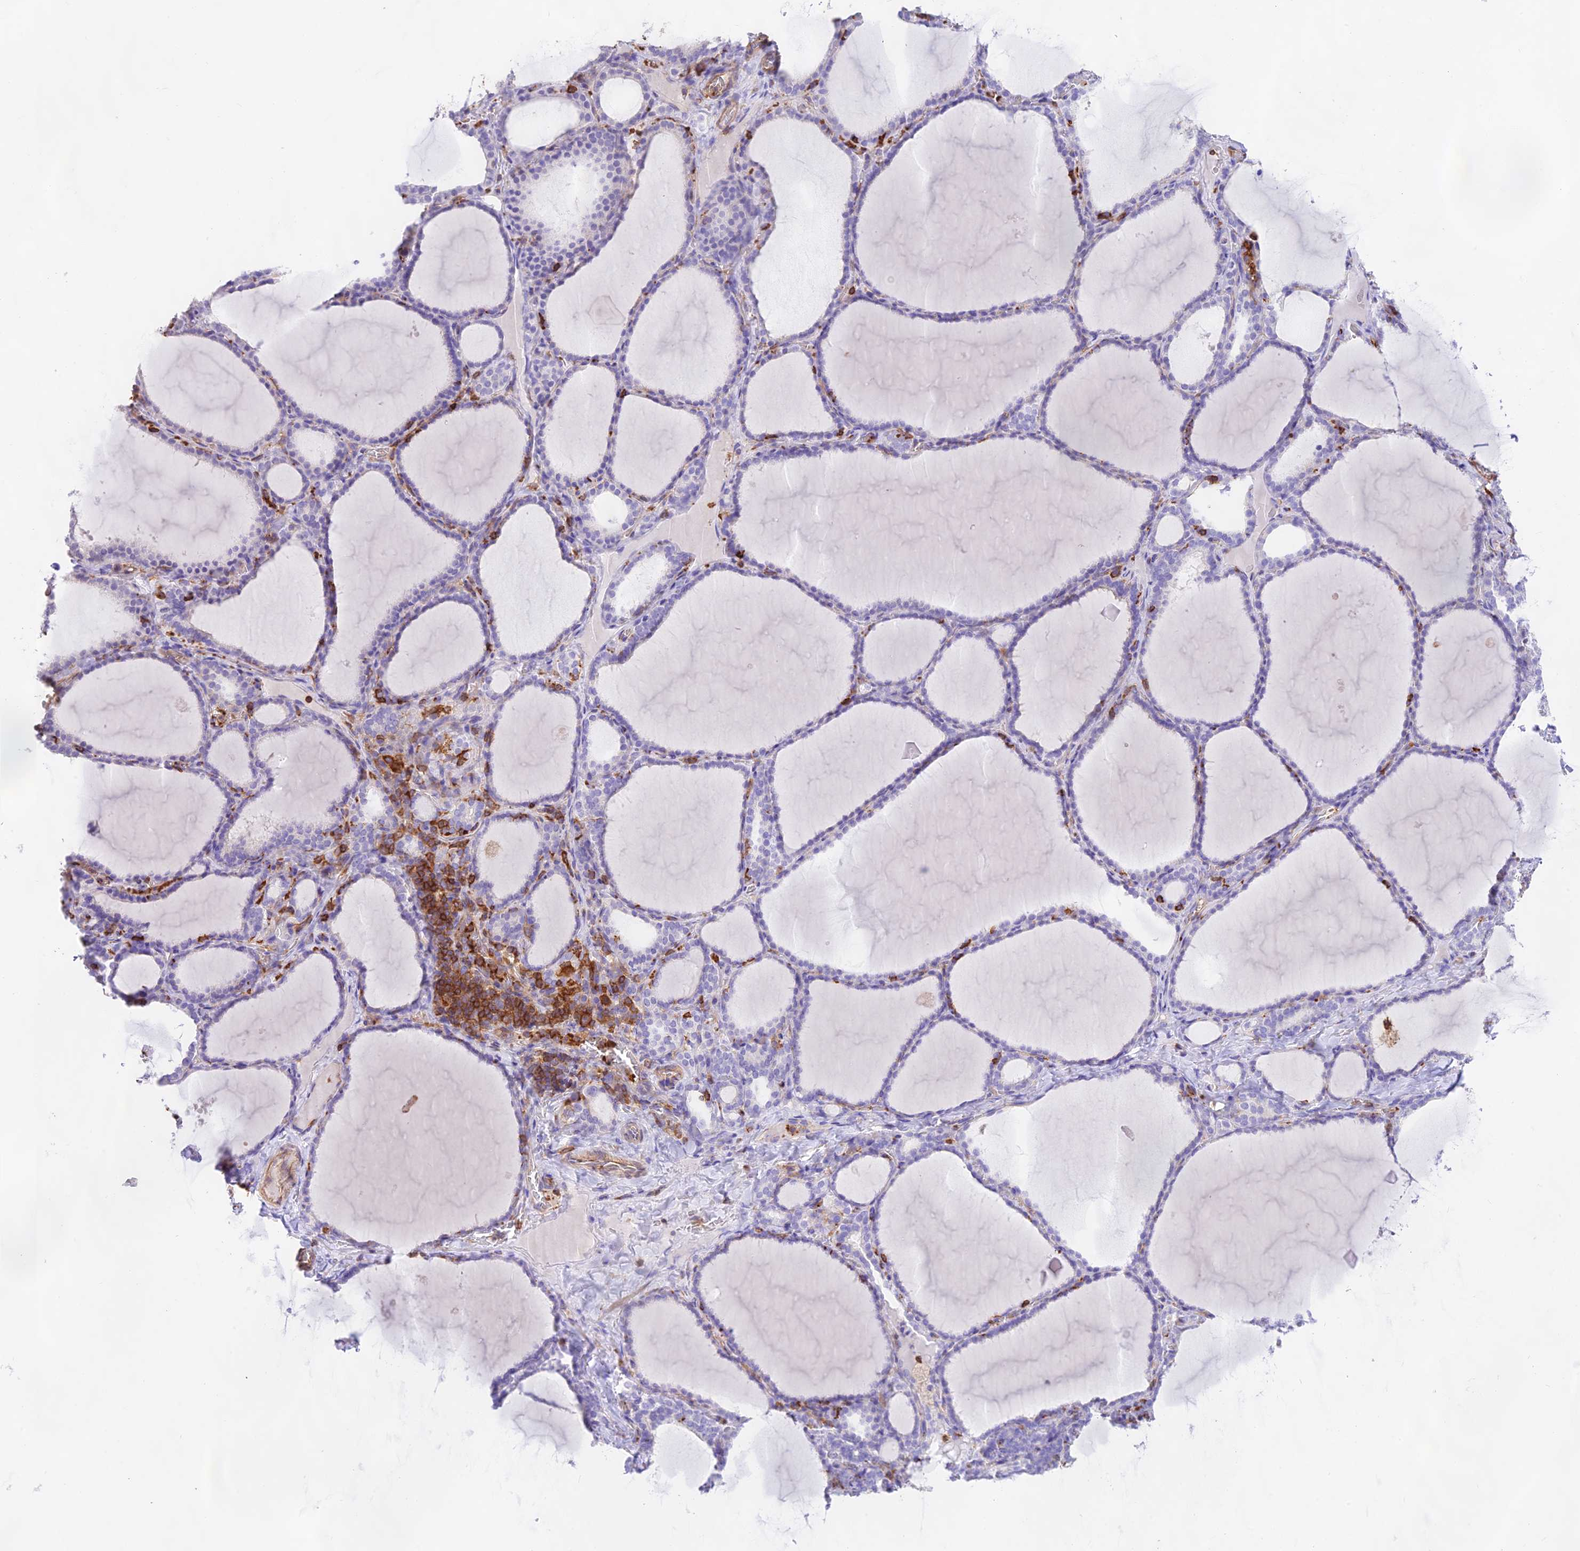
{"staining": {"intensity": "negative", "quantity": "none", "location": "none"}, "tissue": "thyroid gland", "cell_type": "Glandular cells", "image_type": "normal", "snomed": [{"axis": "morphology", "description": "Normal tissue, NOS"}, {"axis": "topography", "description": "Thyroid gland"}], "caption": "There is no significant positivity in glandular cells of thyroid gland.", "gene": "DENND1C", "patient": {"sex": "female", "age": 39}}